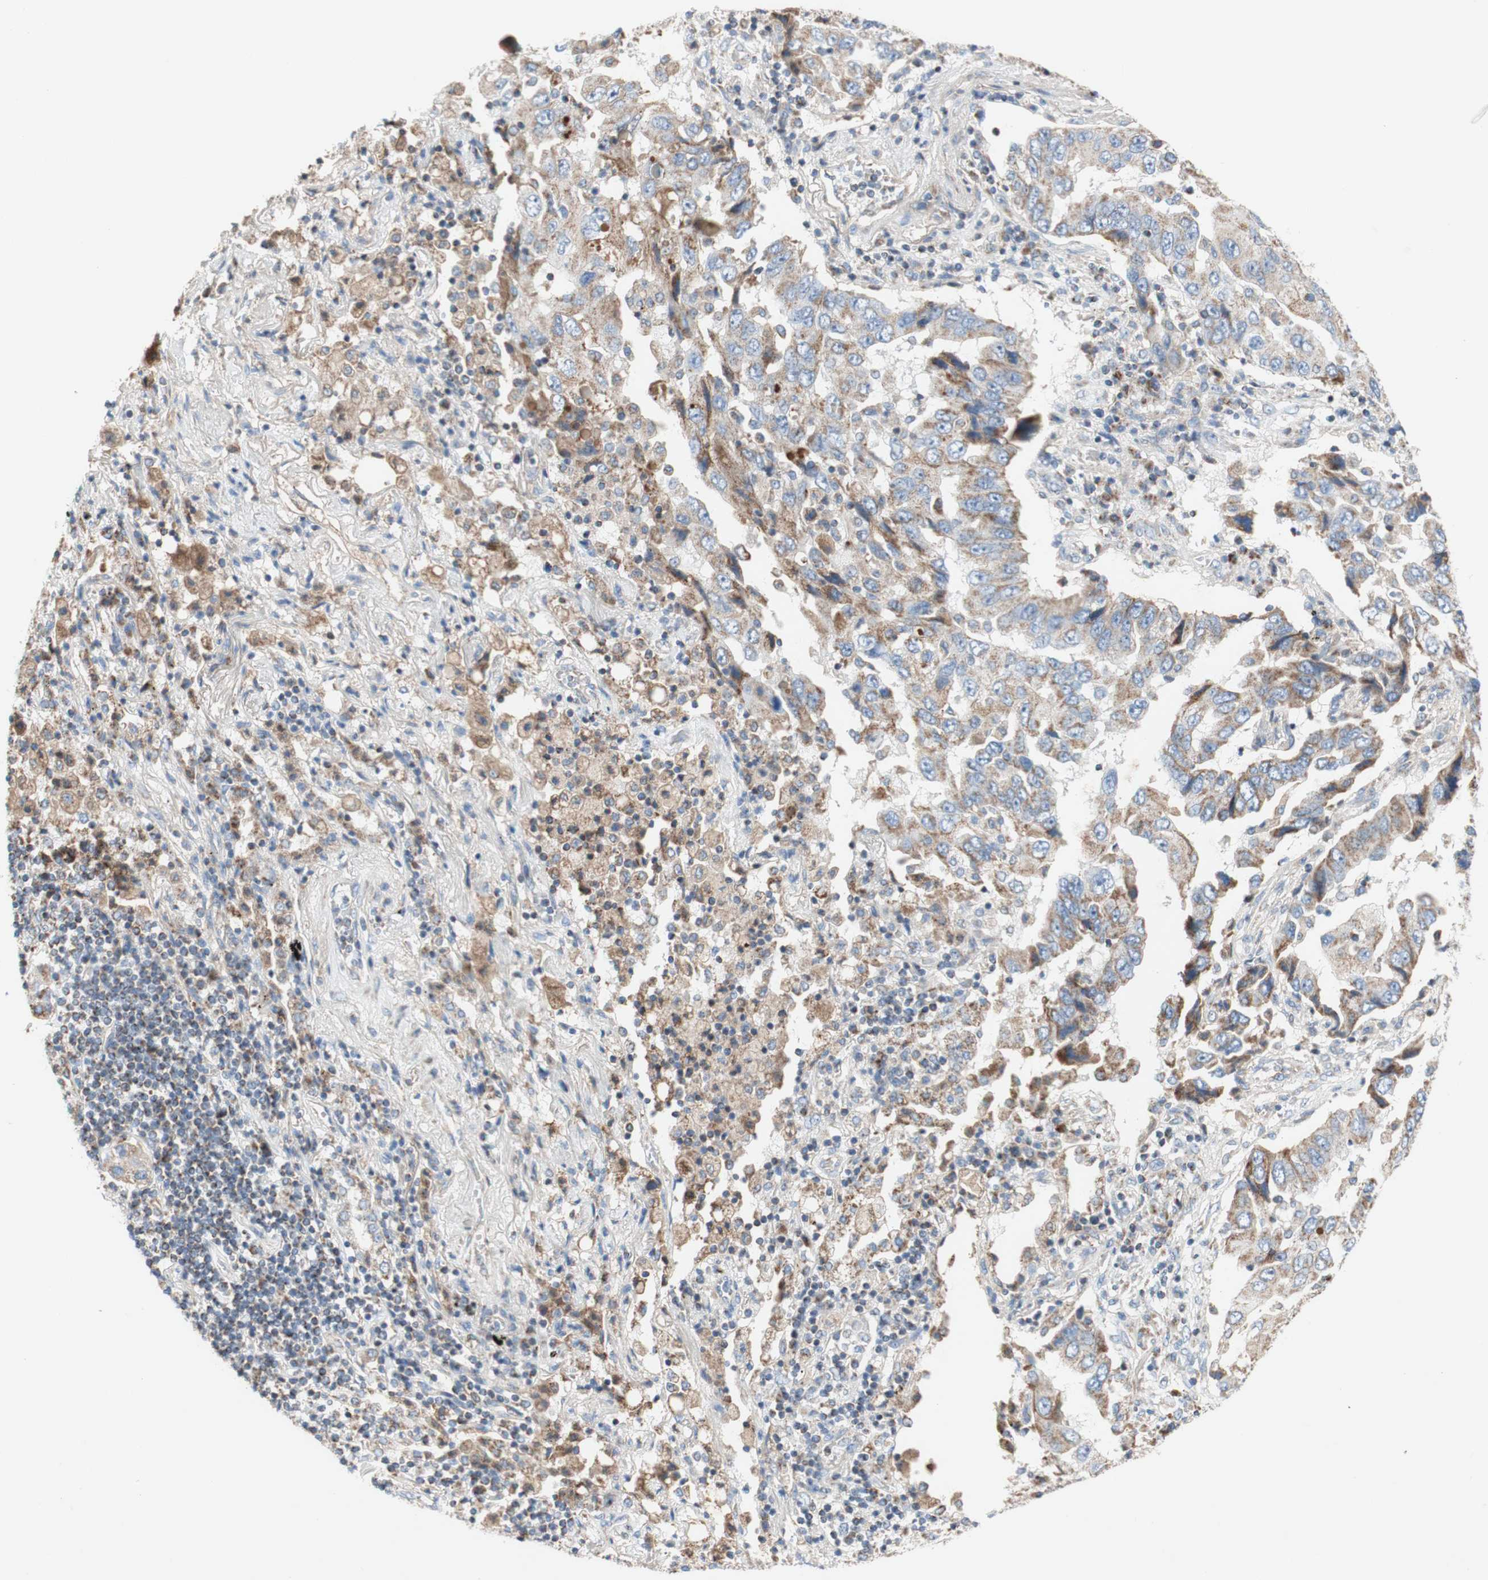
{"staining": {"intensity": "moderate", "quantity": ">75%", "location": "cytoplasmic/membranous"}, "tissue": "lung cancer", "cell_type": "Tumor cells", "image_type": "cancer", "snomed": [{"axis": "morphology", "description": "Adenocarcinoma, NOS"}, {"axis": "topography", "description": "Lung"}], "caption": "A medium amount of moderate cytoplasmic/membranous expression is identified in about >75% of tumor cells in lung cancer (adenocarcinoma) tissue. (DAB (3,3'-diaminobenzidine) IHC with brightfield microscopy, high magnification).", "gene": "SDHB", "patient": {"sex": "female", "age": 65}}